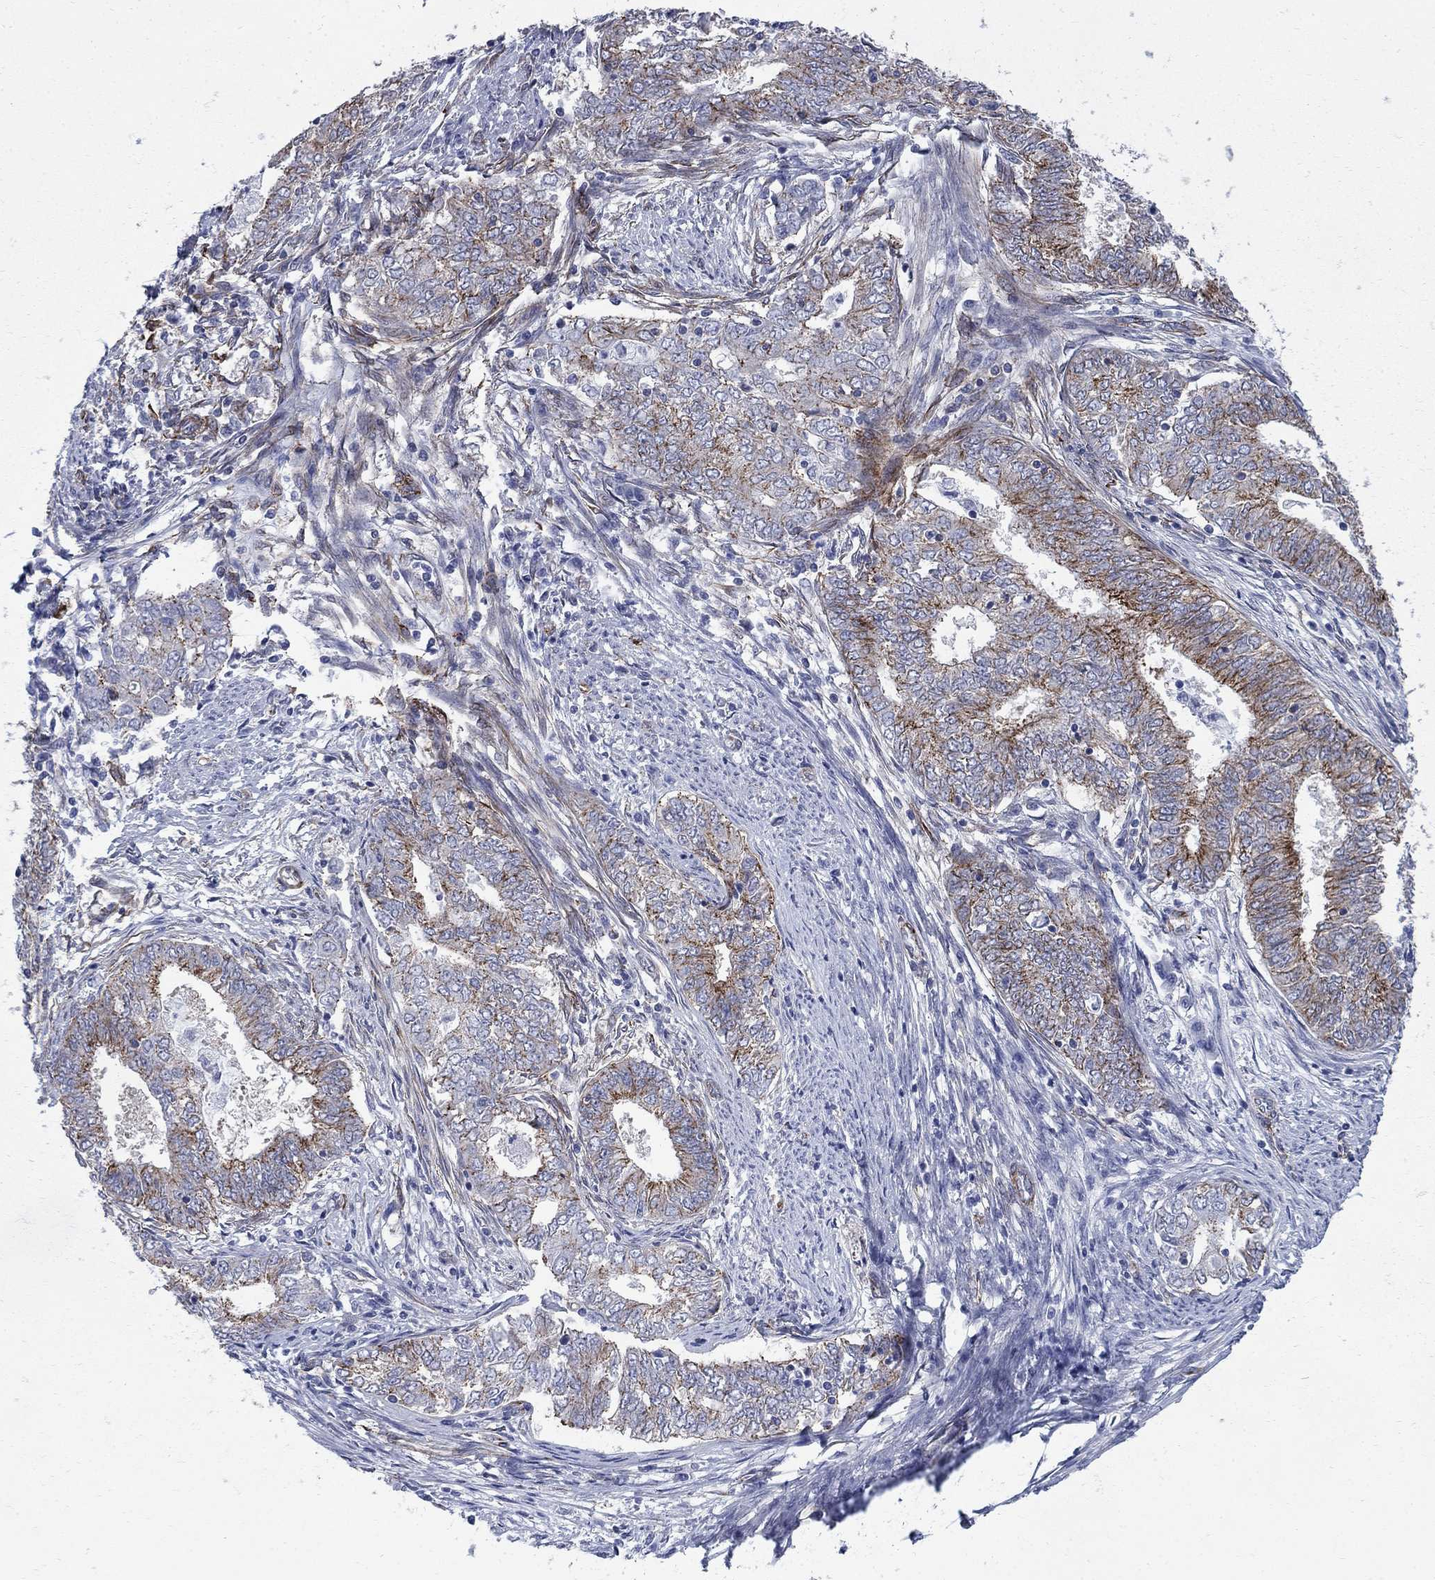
{"staining": {"intensity": "strong", "quantity": "<25%", "location": "cytoplasmic/membranous"}, "tissue": "endometrial cancer", "cell_type": "Tumor cells", "image_type": "cancer", "snomed": [{"axis": "morphology", "description": "Adenocarcinoma, NOS"}, {"axis": "topography", "description": "Endometrium"}], "caption": "Human endometrial adenocarcinoma stained with a brown dye exhibits strong cytoplasmic/membranous positive positivity in approximately <25% of tumor cells.", "gene": "SEPTIN8", "patient": {"sex": "female", "age": 62}}